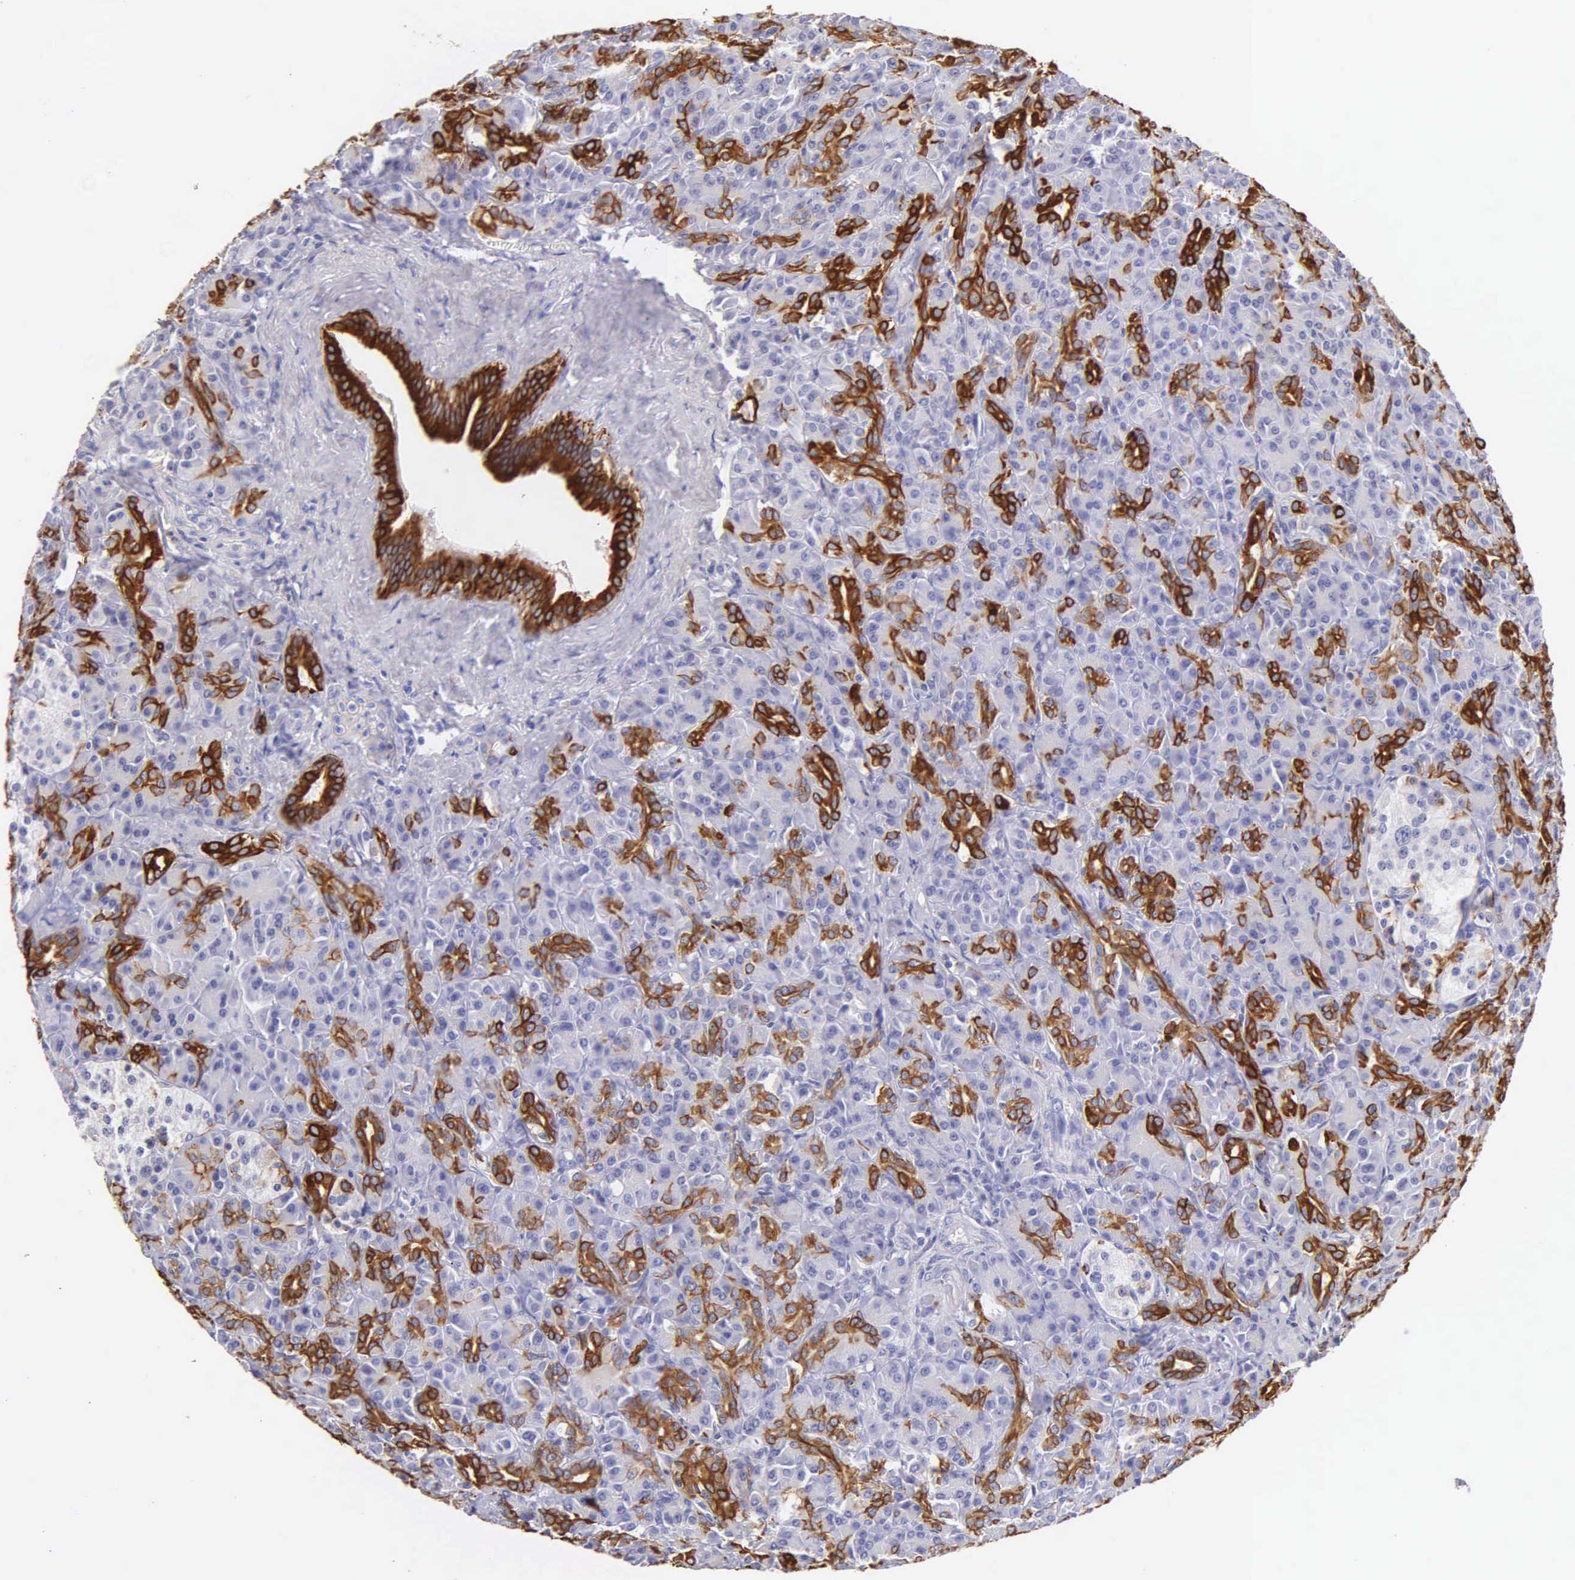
{"staining": {"intensity": "strong", "quantity": "25%-75%", "location": "cytoplasmic/membranous"}, "tissue": "pancreas", "cell_type": "Exocrine glandular cells", "image_type": "normal", "snomed": [{"axis": "morphology", "description": "Normal tissue, NOS"}, {"axis": "topography", "description": "Lymph node"}, {"axis": "topography", "description": "Pancreas"}], "caption": "There is high levels of strong cytoplasmic/membranous staining in exocrine glandular cells of unremarkable pancreas, as demonstrated by immunohistochemical staining (brown color).", "gene": "KRT14", "patient": {"sex": "male", "age": 59}}